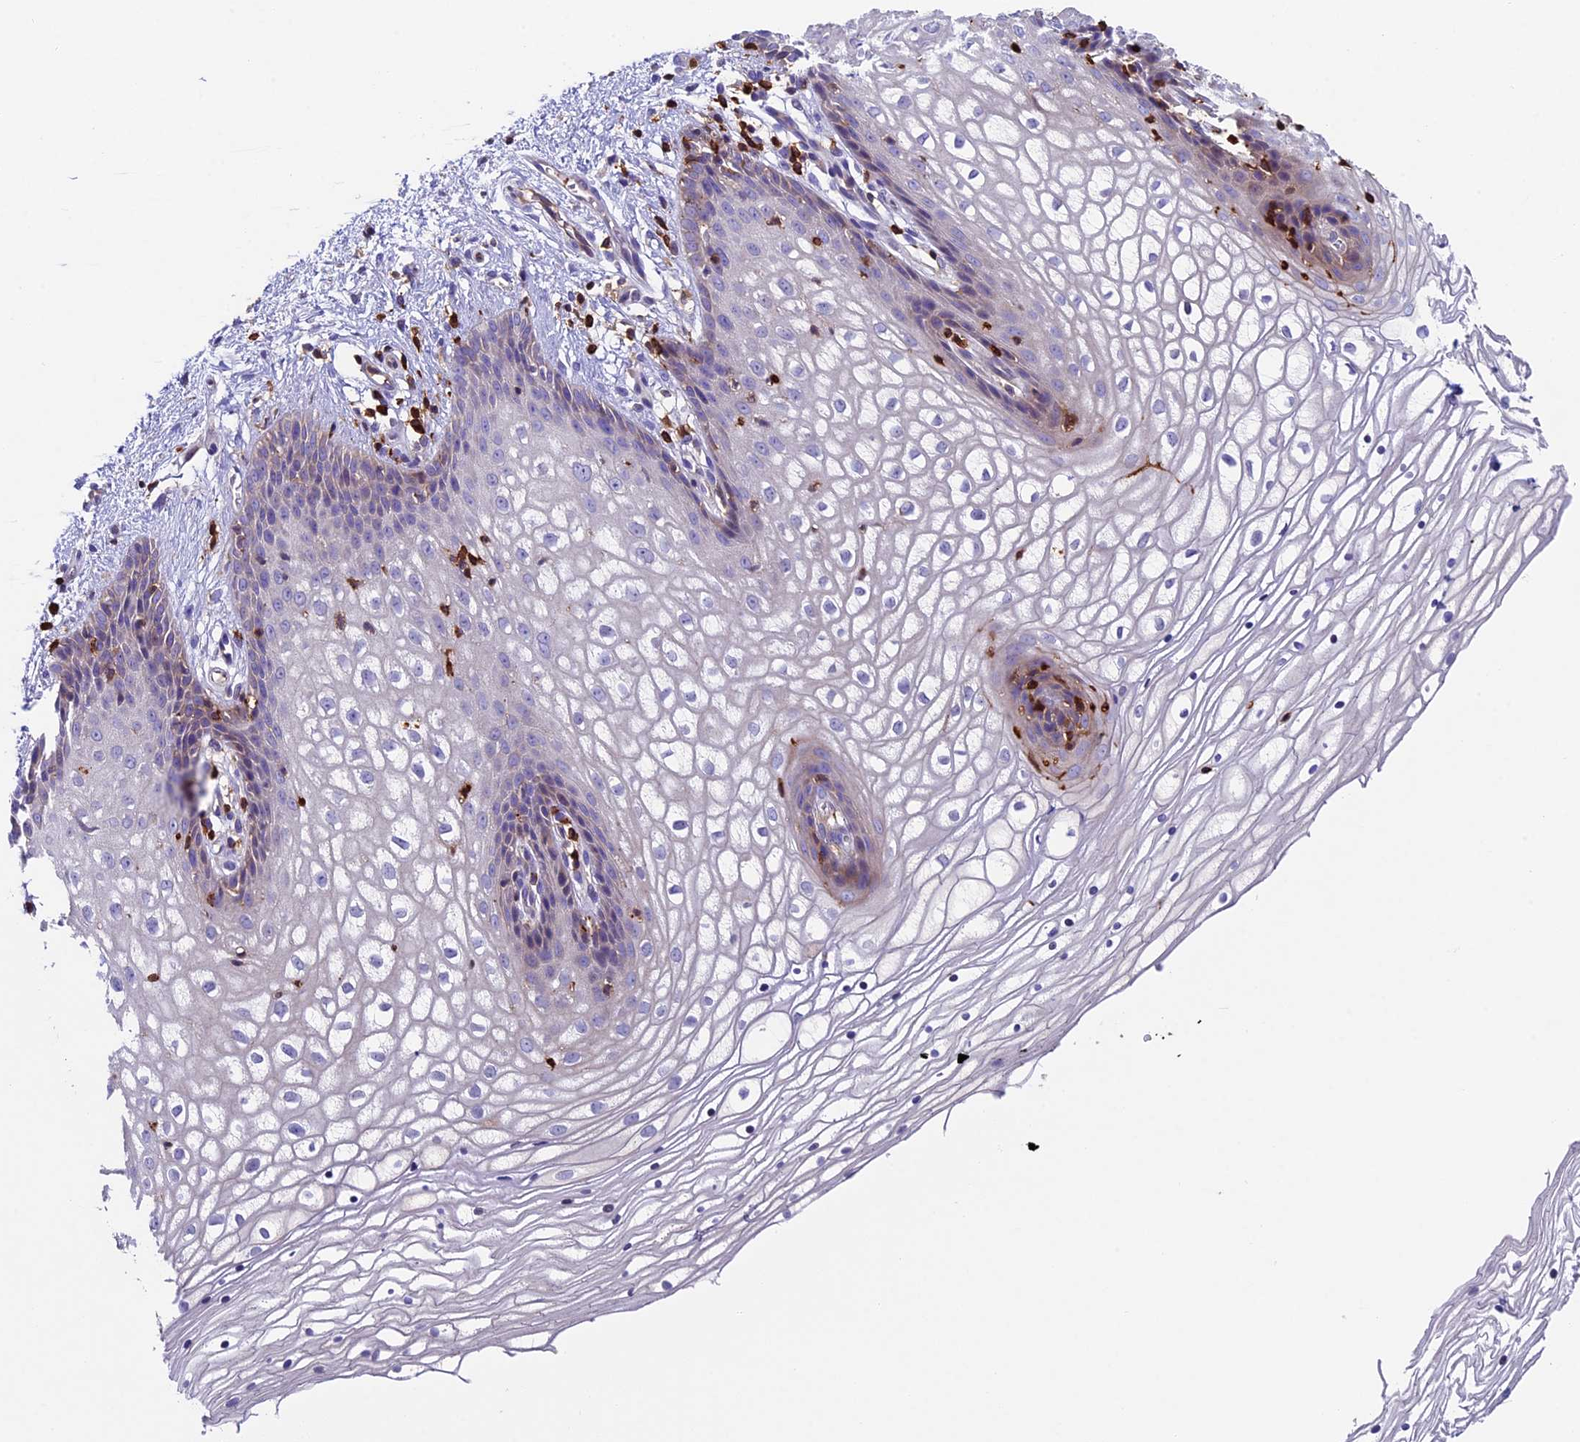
{"staining": {"intensity": "negative", "quantity": "none", "location": "none"}, "tissue": "vagina", "cell_type": "Squamous epithelial cells", "image_type": "normal", "snomed": [{"axis": "morphology", "description": "Normal tissue, NOS"}, {"axis": "topography", "description": "Vagina"}], "caption": "This image is of unremarkable vagina stained with immunohistochemistry (IHC) to label a protein in brown with the nuclei are counter-stained blue. There is no staining in squamous epithelial cells. The staining is performed using DAB brown chromogen with nuclei counter-stained in using hematoxylin.", "gene": "ADAT1", "patient": {"sex": "female", "age": 34}}